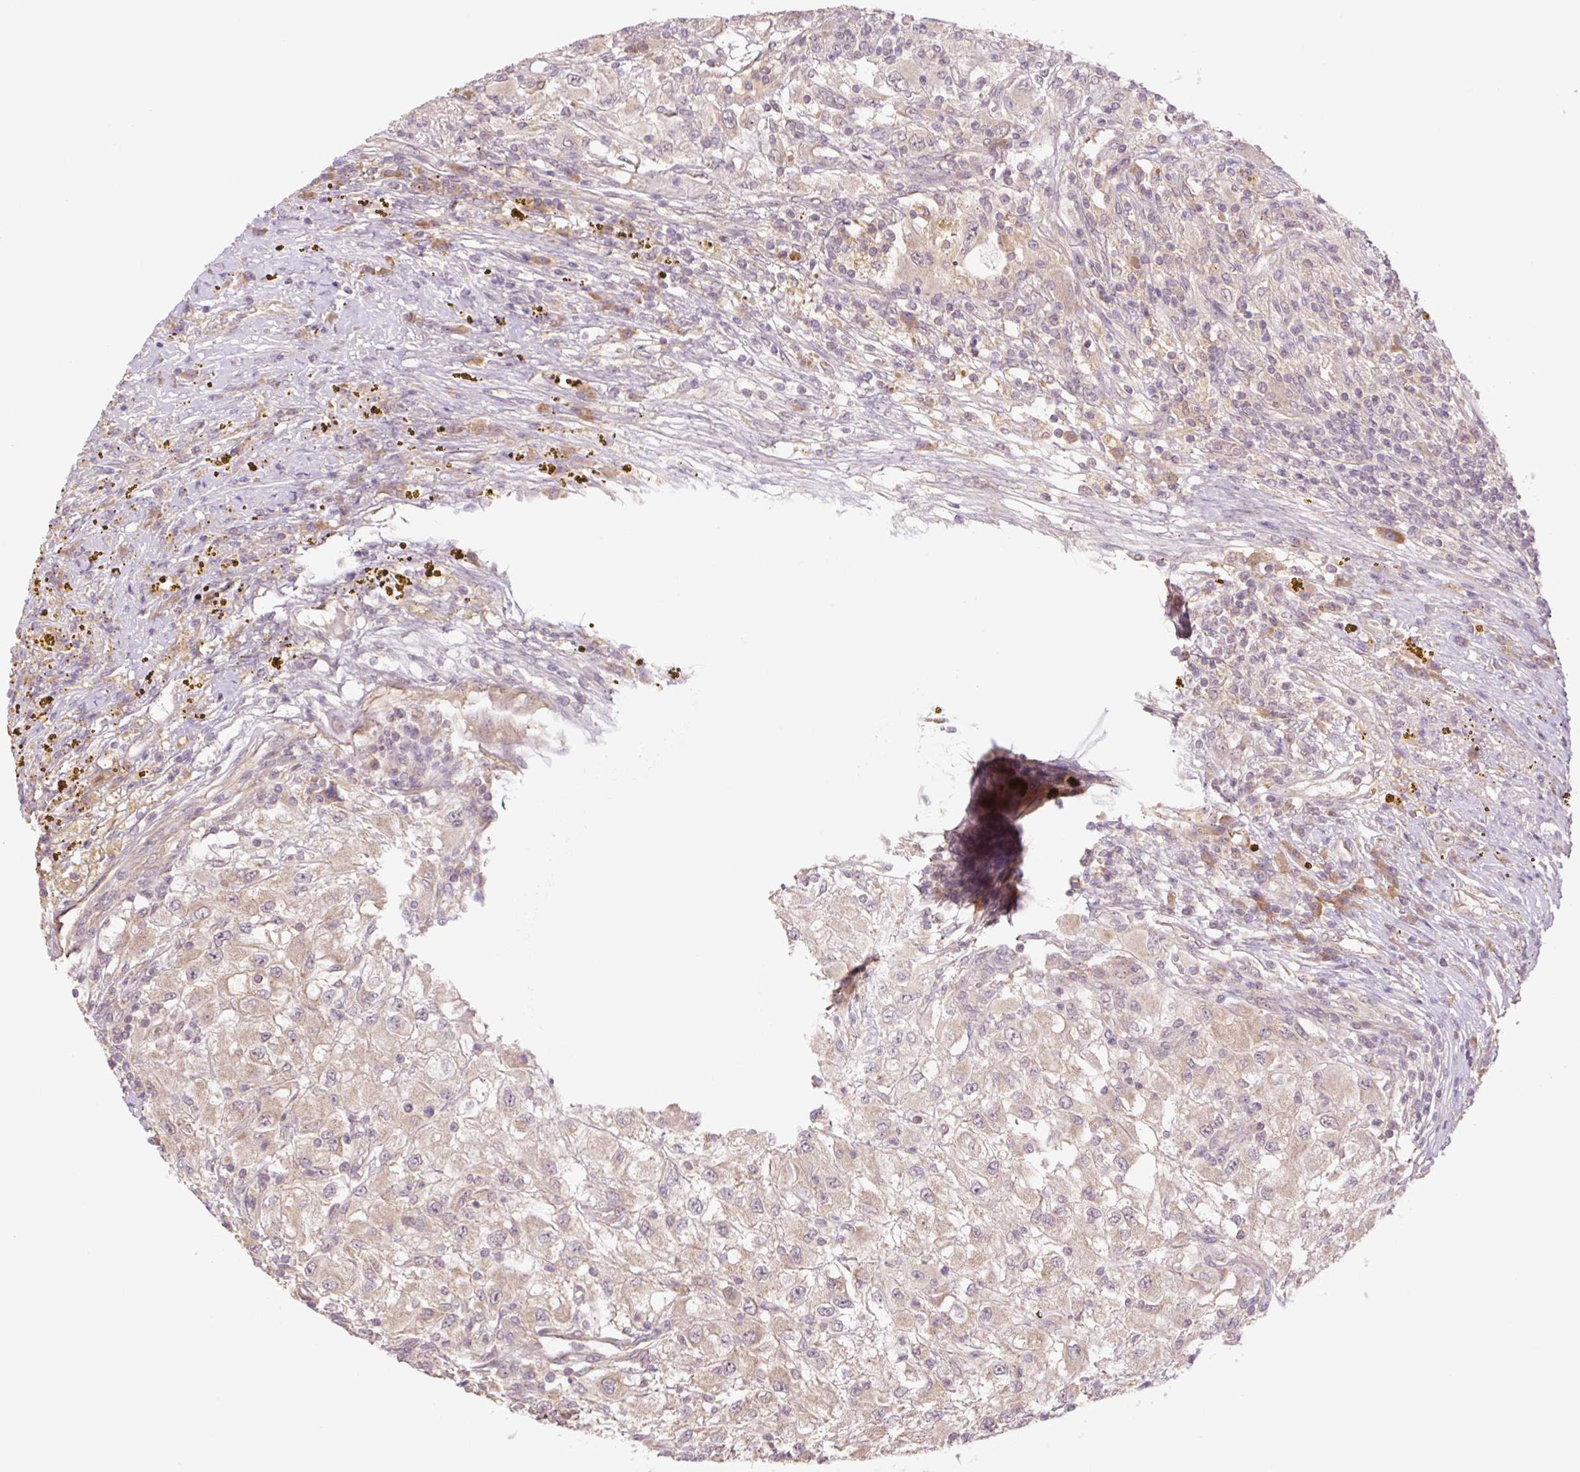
{"staining": {"intensity": "weak", "quantity": "25%-75%", "location": "cytoplasmic/membranous"}, "tissue": "renal cancer", "cell_type": "Tumor cells", "image_type": "cancer", "snomed": [{"axis": "morphology", "description": "Adenocarcinoma, NOS"}, {"axis": "topography", "description": "Kidney"}], "caption": "A low amount of weak cytoplasmic/membranous expression is identified in about 25%-75% of tumor cells in renal cancer tissue.", "gene": "YJU2B", "patient": {"sex": "female", "age": 67}}